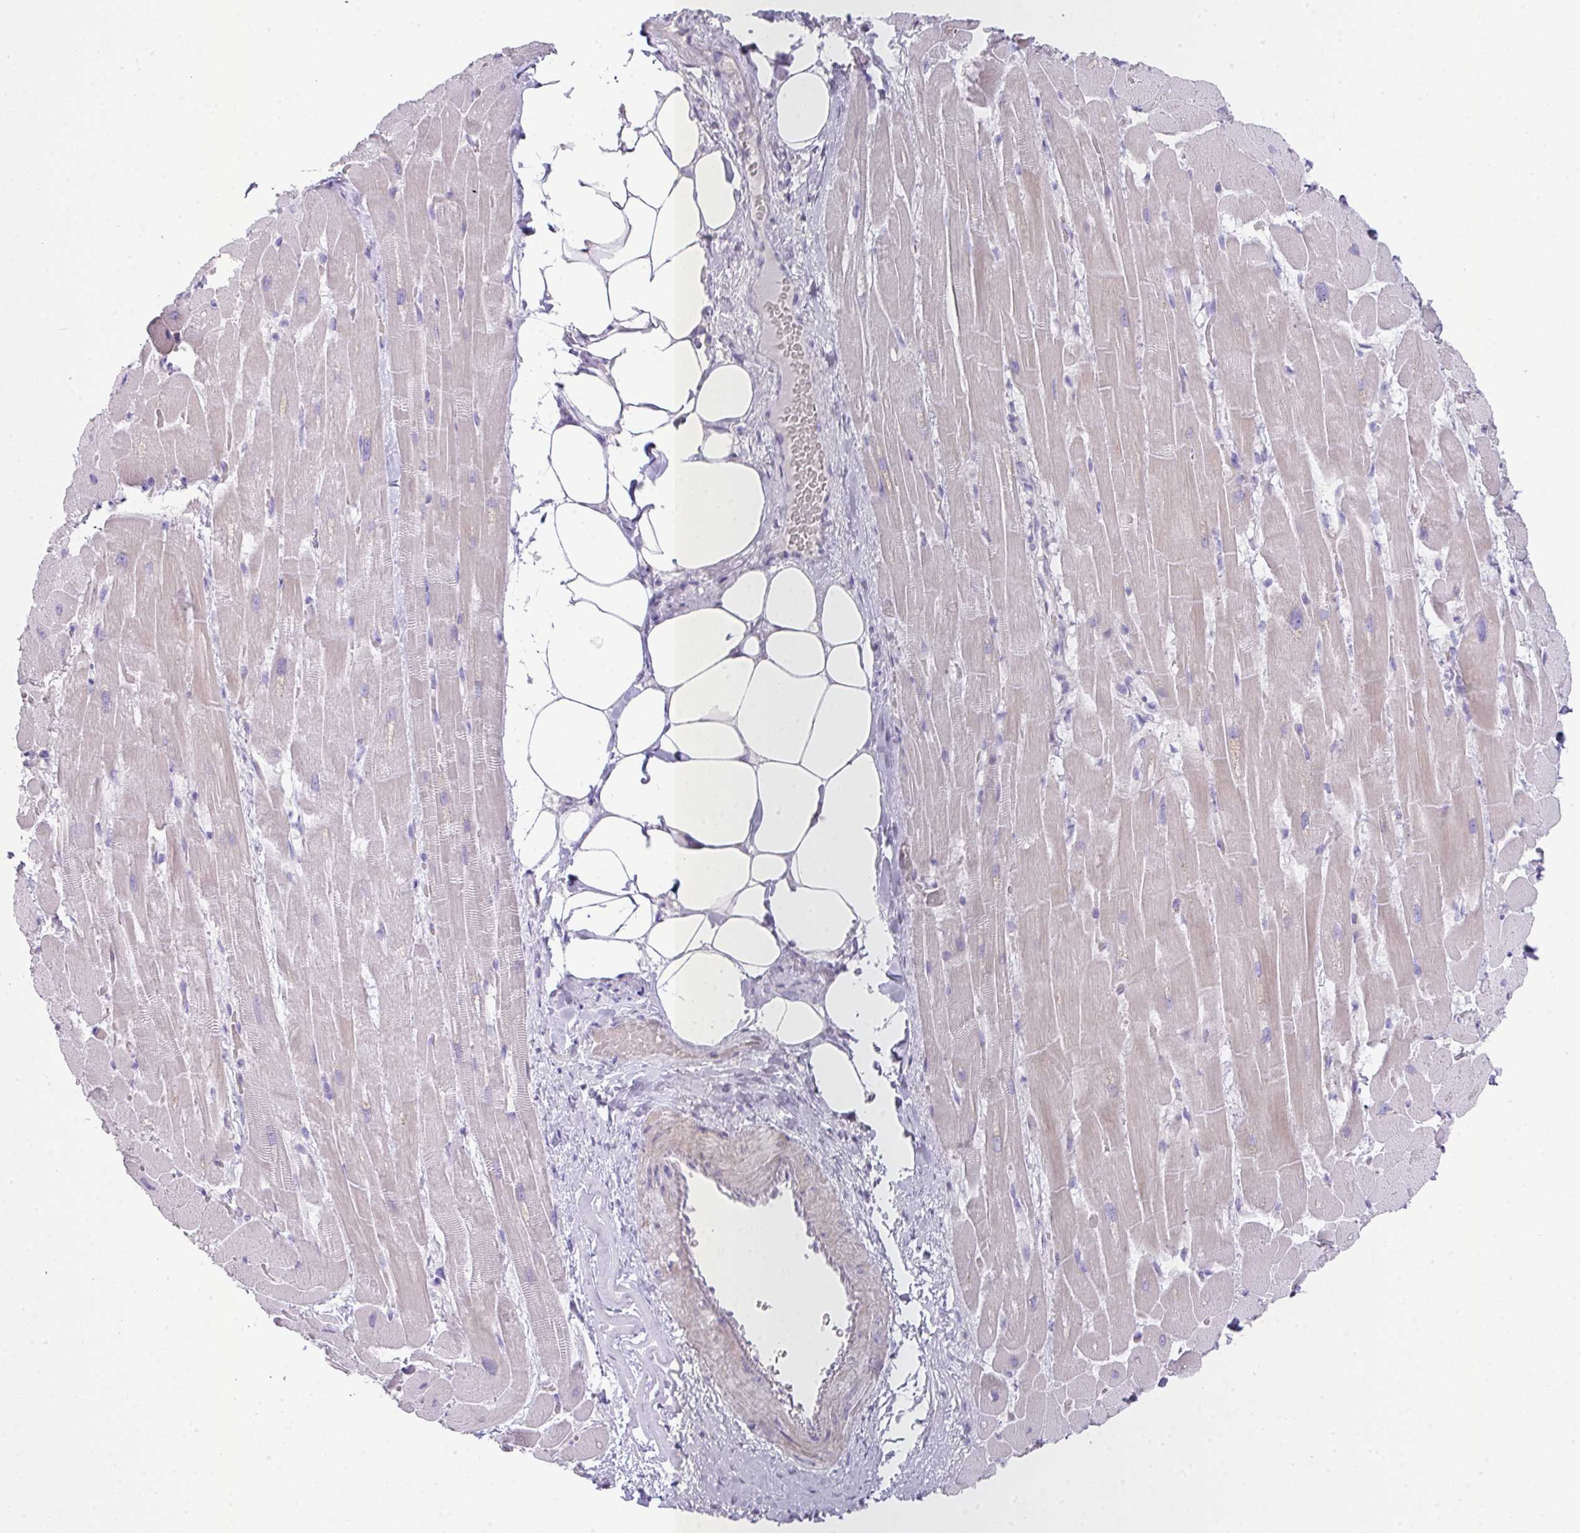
{"staining": {"intensity": "negative", "quantity": "none", "location": "none"}, "tissue": "heart muscle", "cell_type": "Cardiomyocytes", "image_type": "normal", "snomed": [{"axis": "morphology", "description": "Normal tissue, NOS"}, {"axis": "topography", "description": "Heart"}], "caption": "Cardiomyocytes are negative for protein expression in unremarkable human heart muscle. (Brightfield microscopy of DAB immunohistochemistry (IHC) at high magnification).", "gene": "GLI4", "patient": {"sex": "male", "age": 37}}